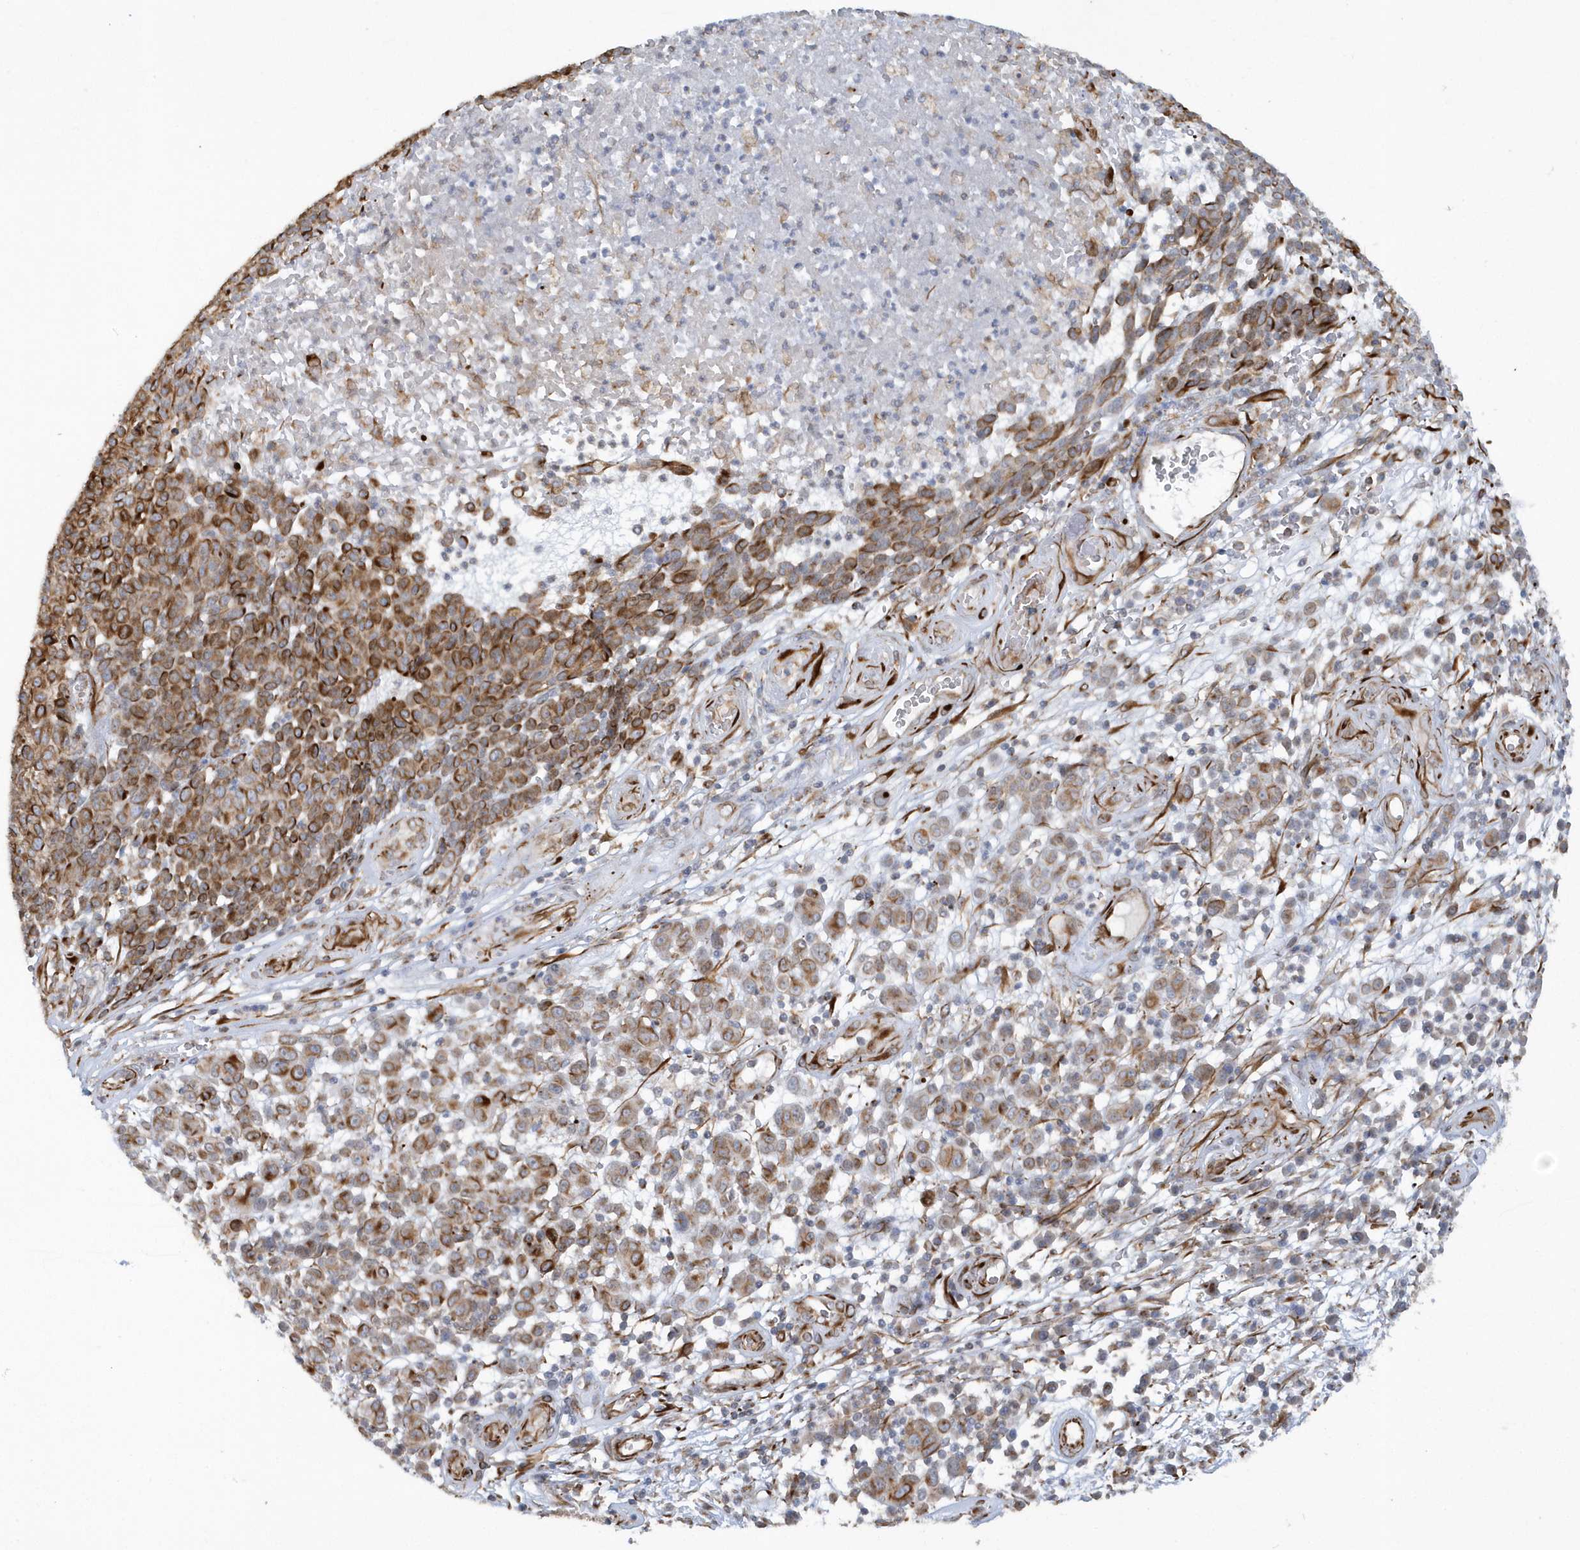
{"staining": {"intensity": "strong", "quantity": "<25%", "location": "cytoplasmic/membranous"}, "tissue": "melanoma", "cell_type": "Tumor cells", "image_type": "cancer", "snomed": [{"axis": "morphology", "description": "Malignant melanoma, NOS"}, {"axis": "topography", "description": "Skin"}], "caption": "A brown stain labels strong cytoplasmic/membranous positivity of a protein in melanoma tumor cells.", "gene": "RAB17", "patient": {"sex": "male", "age": 49}}